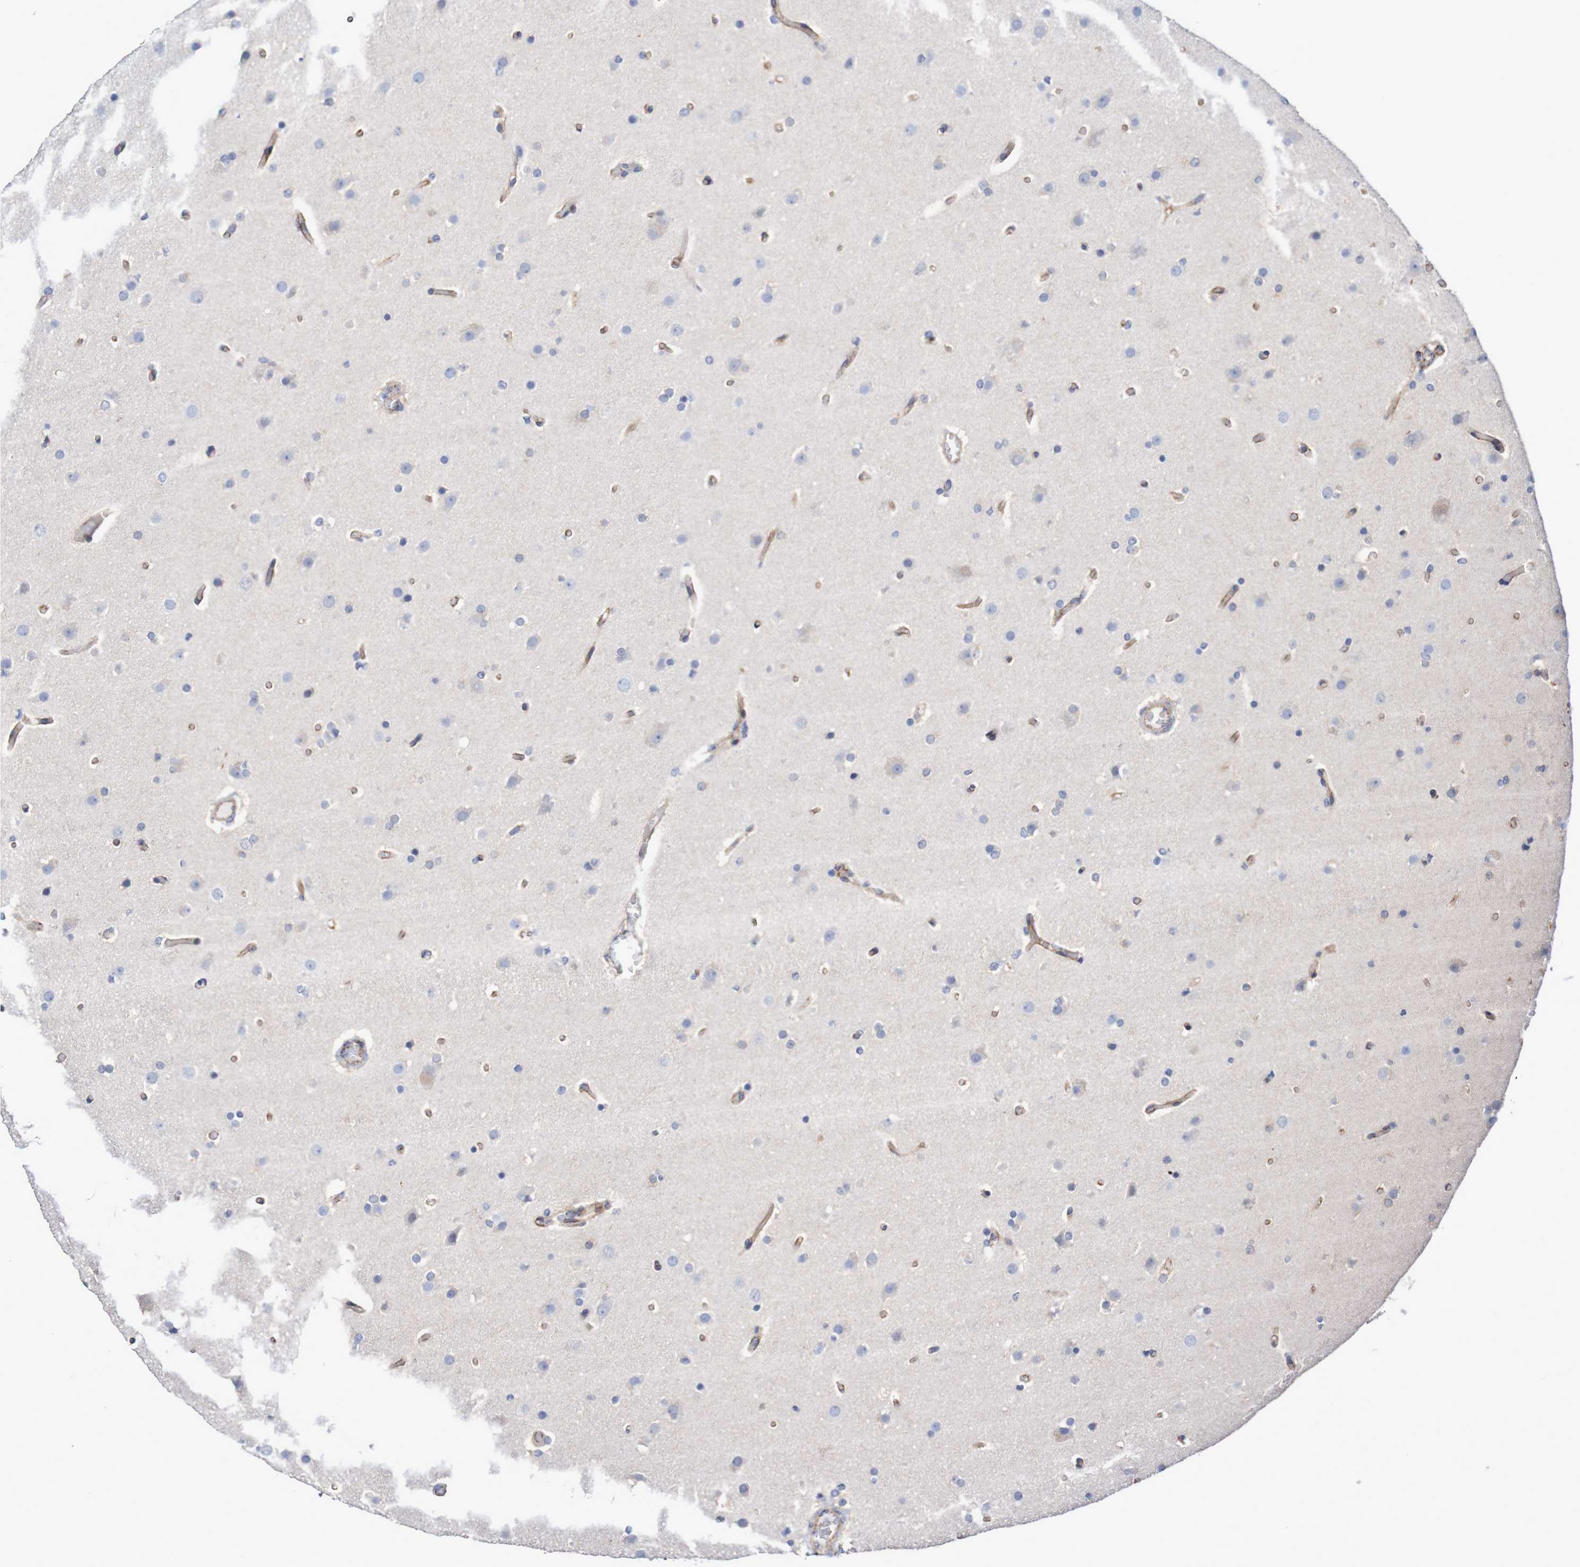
{"staining": {"intensity": "negative", "quantity": "none", "location": "none"}, "tissue": "glioma", "cell_type": "Tumor cells", "image_type": "cancer", "snomed": [{"axis": "morphology", "description": "Glioma, malignant, High grade"}, {"axis": "topography", "description": "Cerebral cortex"}], "caption": "This is a image of IHC staining of malignant high-grade glioma, which shows no positivity in tumor cells.", "gene": "NECTIN2", "patient": {"sex": "female", "age": 36}}